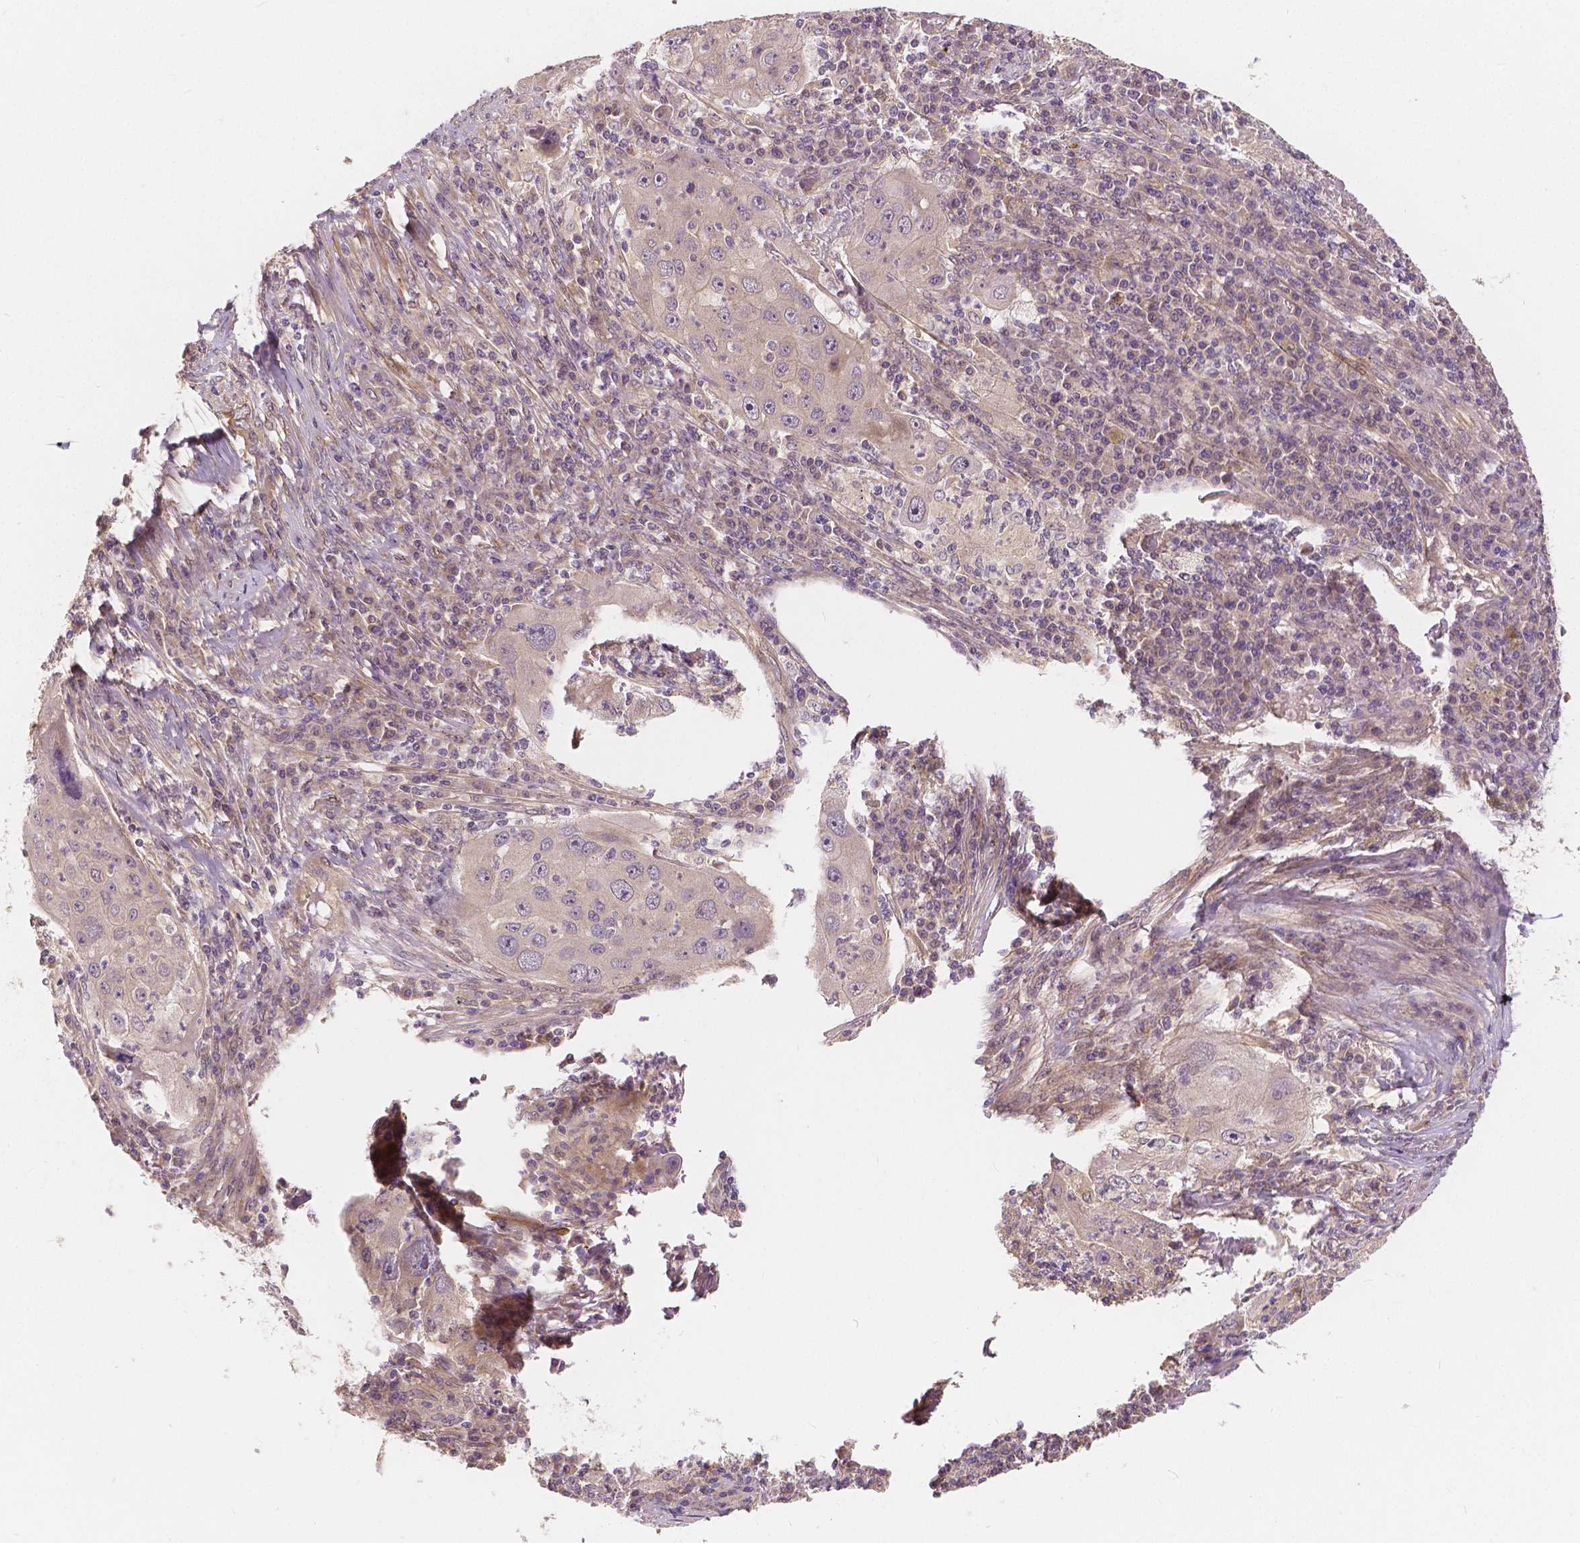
{"staining": {"intensity": "negative", "quantity": "none", "location": "none"}, "tissue": "lung cancer", "cell_type": "Tumor cells", "image_type": "cancer", "snomed": [{"axis": "morphology", "description": "Squamous cell carcinoma, NOS"}, {"axis": "topography", "description": "Lung"}], "caption": "This is a micrograph of IHC staining of lung squamous cell carcinoma, which shows no expression in tumor cells. (DAB immunohistochemistry (IHC), high magnification).", "gene": "SNX12", "patient": {"sex": "female", "age": 59}}